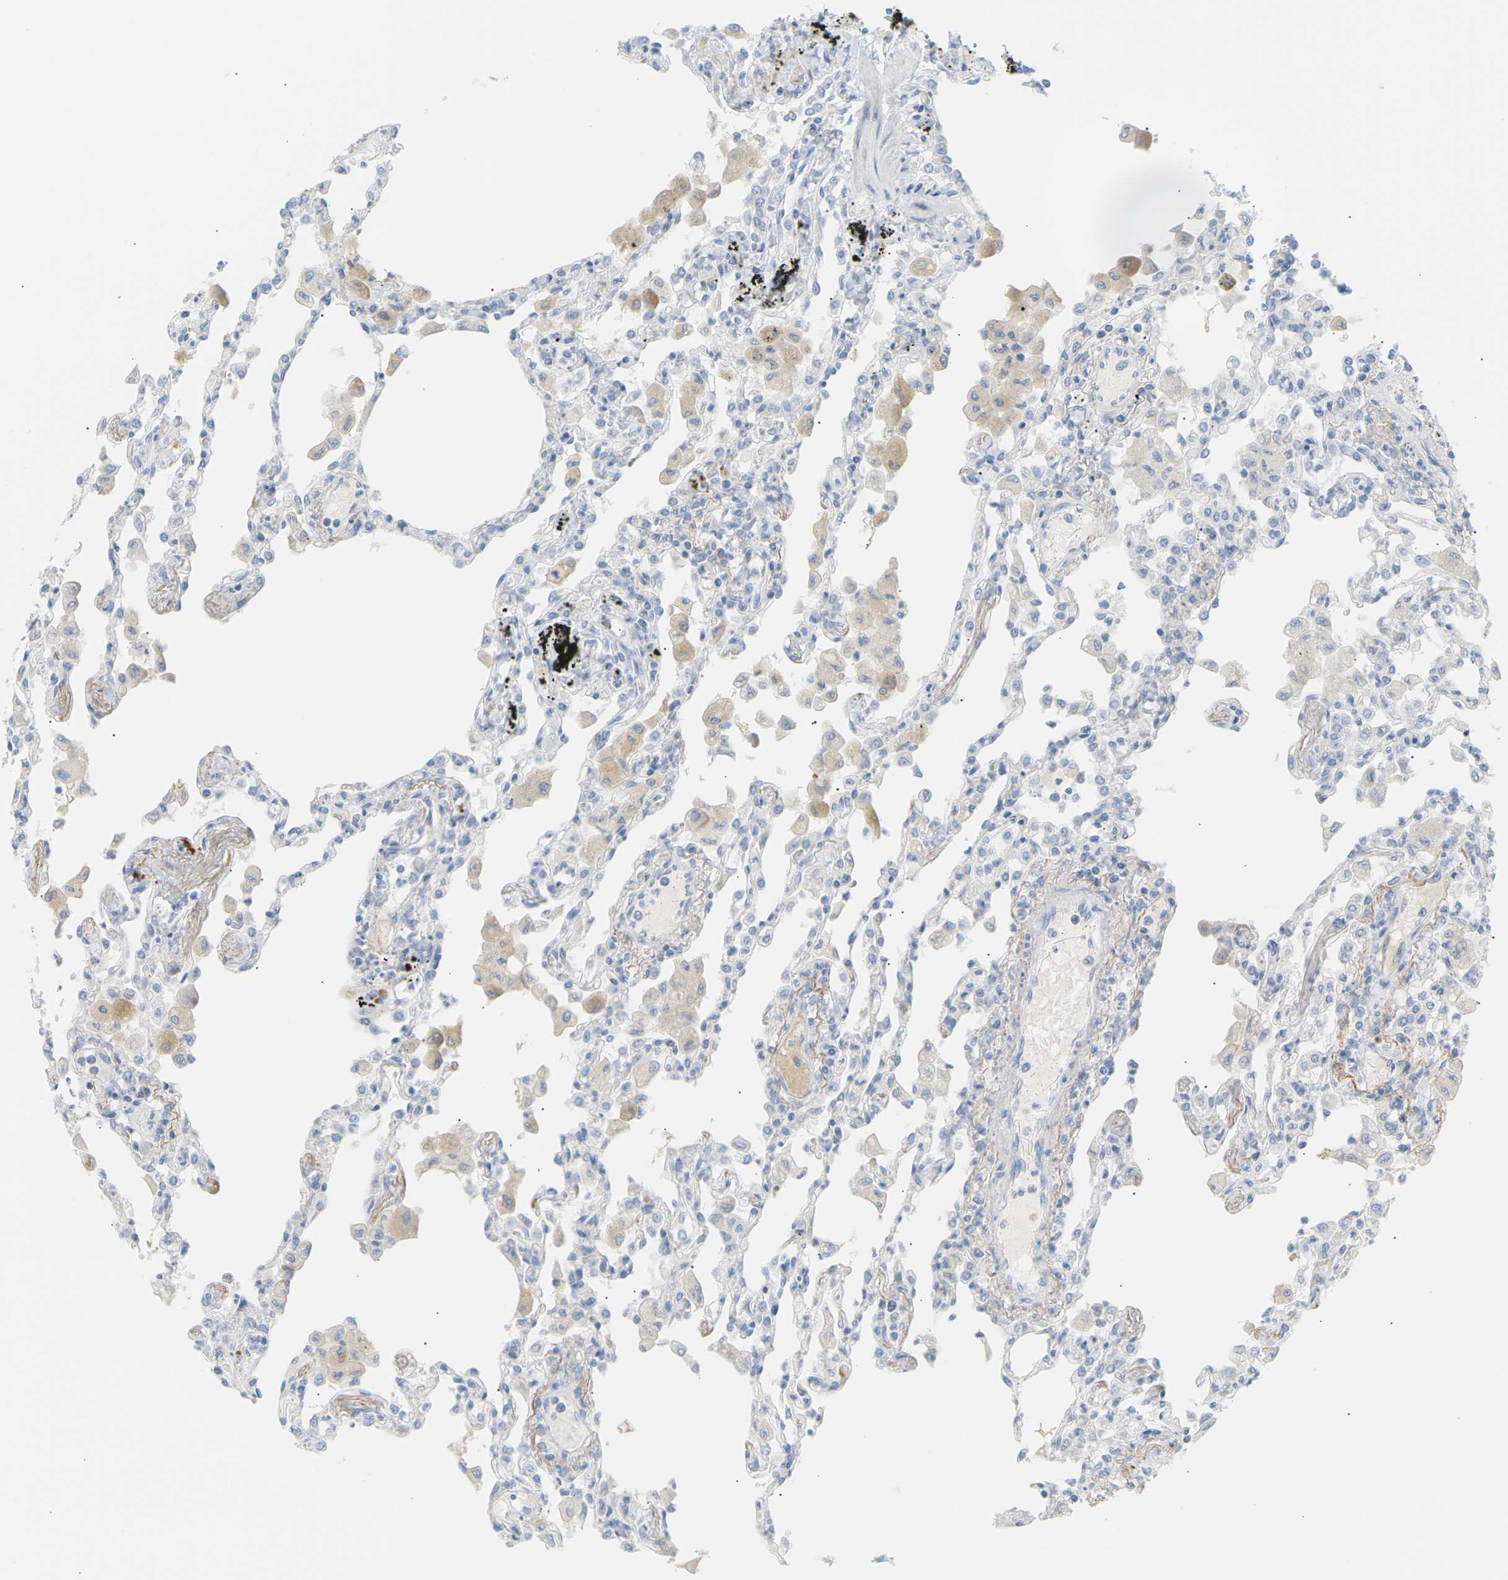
{"staining": {"intensity": "weak", "quantity": "<25%", "location": "cytoplasmic/membranous"}, "tissue": "lung", "cell_type": "Alveolar cells", "image_type": "normal", "snomed": [{"axis": "morphology", "description": "Normal tissue, NOS"}, {"axis": "topography", "description": "Bronchus"}, {"axis": "topography", "description": "Lung"}], "caption": "Immunohistochemistry photomicrograph of normal lung stained for a protein (brown), which reveals no positivity in alveolar cells.", "gene": "CLU", "patient": {"sex": "female", "age": 49}}